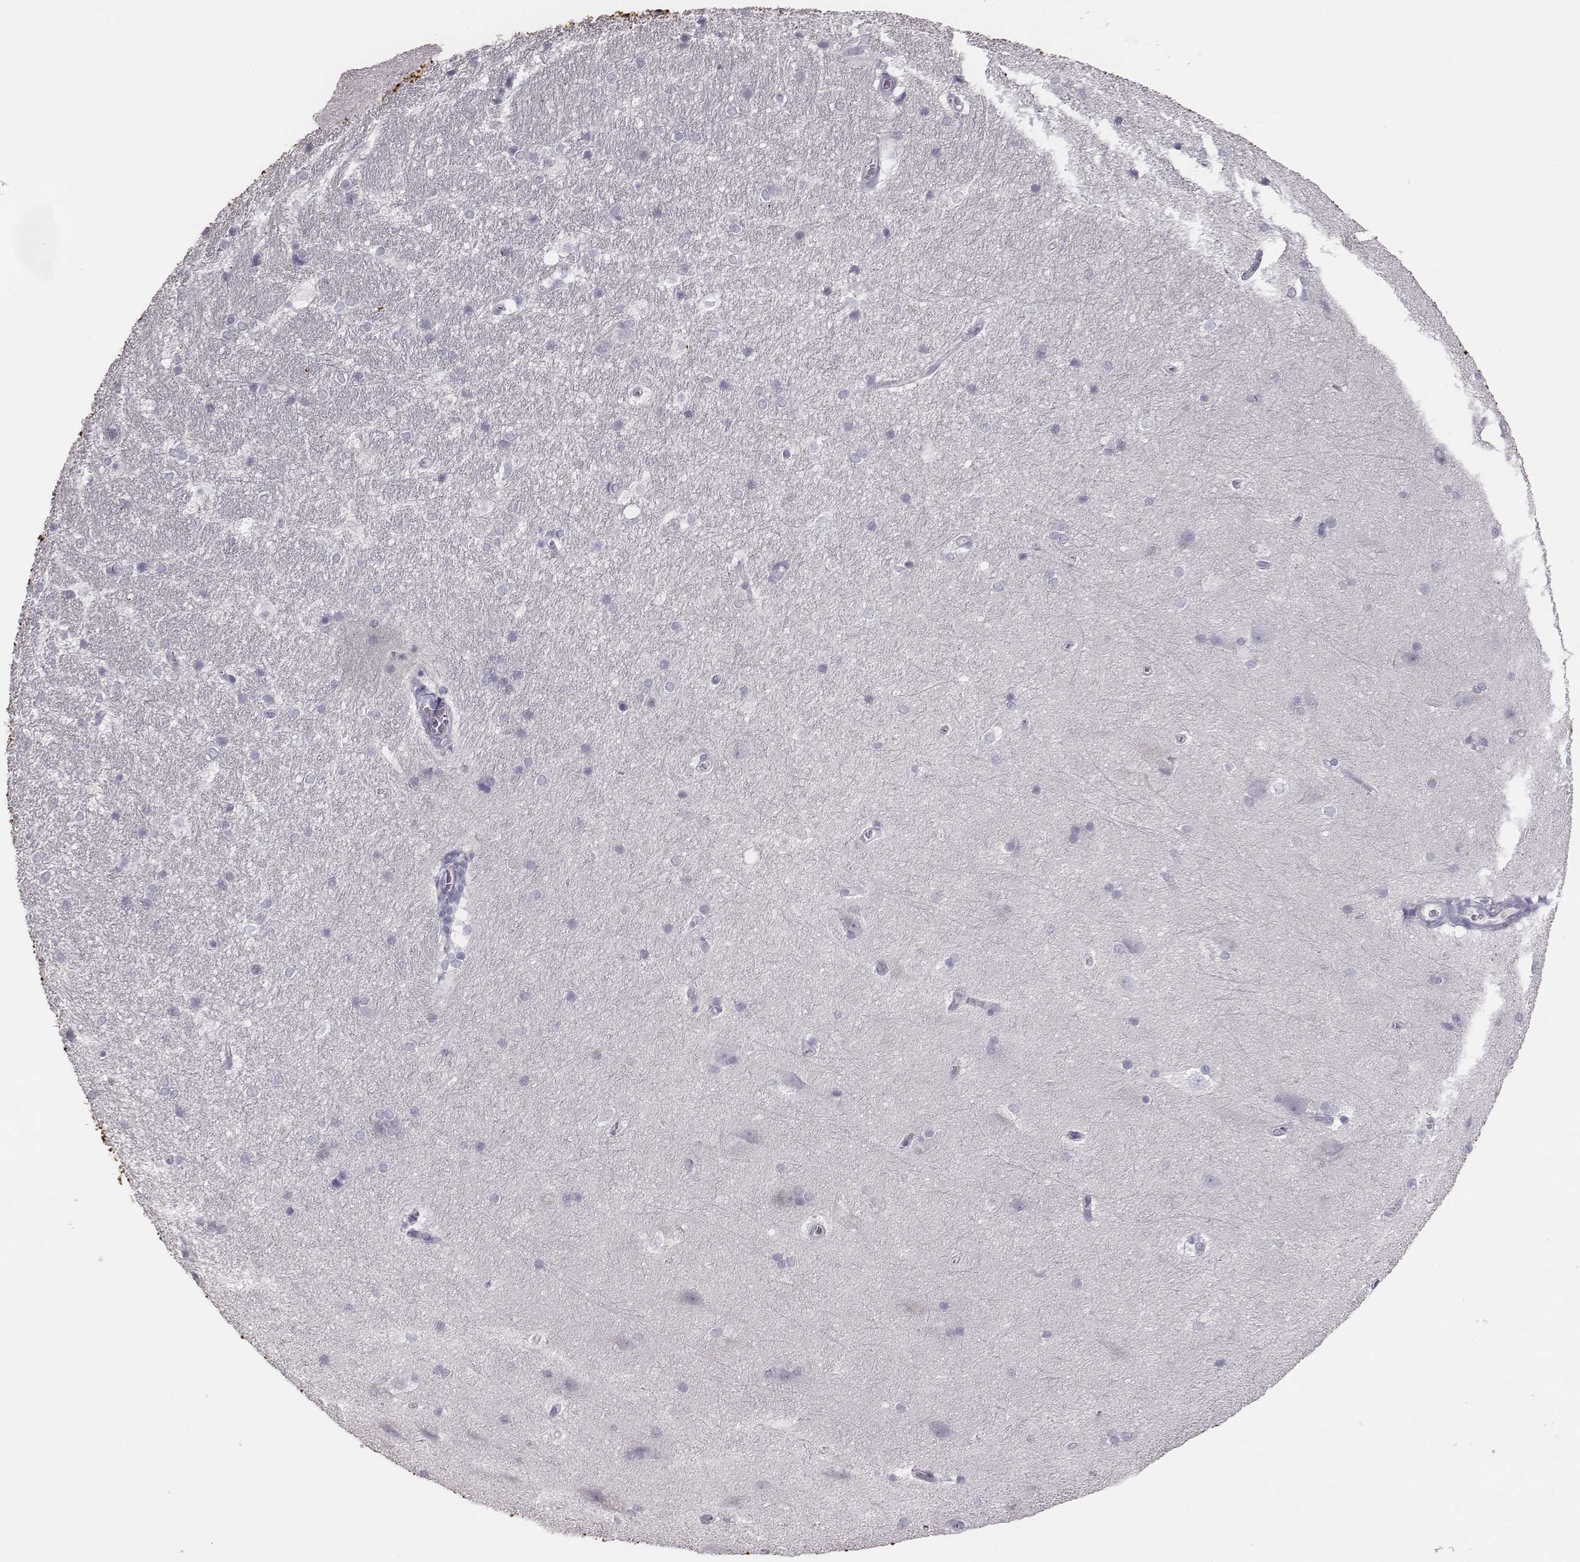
{"staining": {"intensity": "negative", "quantity": "none", "location": "none"}, "tissue": "hippocampus", "cell_type": "Glial cells", "image_type": "normal", "snomed": [{"axis": "morphology", "description": "Normal tissue, NOS"}, {"axis": "topography", "description": "Cerebral cortex"}, {"axis": "topography", "description": "Hippocampus"}], "caption": "DAB (3,3'-diaminobenzidine) immunohistochemical staining of unremarkable human hippocampus displays no significant expression in glial cells. (DAB (3,3'-diaminobenzidine) immunohistochemistry with hematoxylin counter stain).", "gene": "MYH6", "patient": {"sex": "female", "age": 19}}